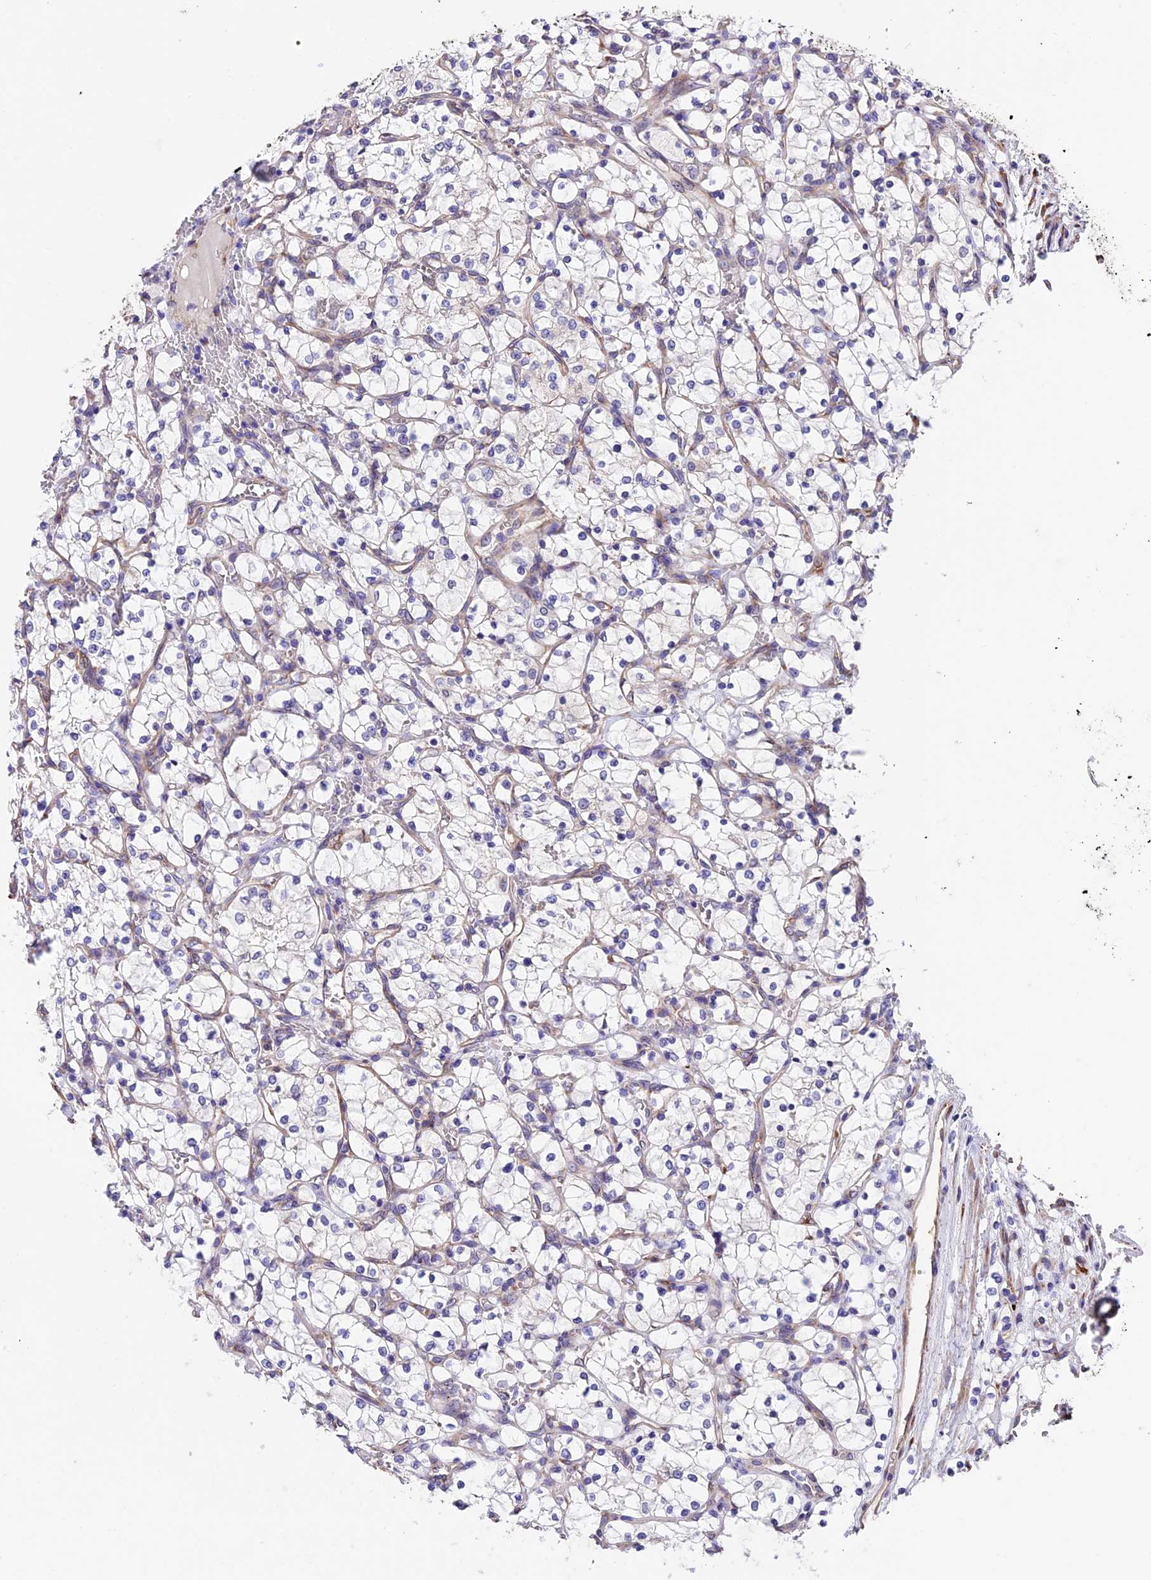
{"staining": {"intensity": "negative", "quantity": "none", "location": "none"}, "tissue": "renal cancer", "cell_type": "Tumor cells", "image_type": "cancer", "snomed": [{"axis": "morphology", "description": "Adenocarcinoma, NOS"}, {"axis": "topography", "description": "Kidney"}], "caption": "Tumor cells show no significant expression in renal cancer (adenocarcinoma).", "gene": "LSM7", "patient": {"sex": "female", "age": 69}}